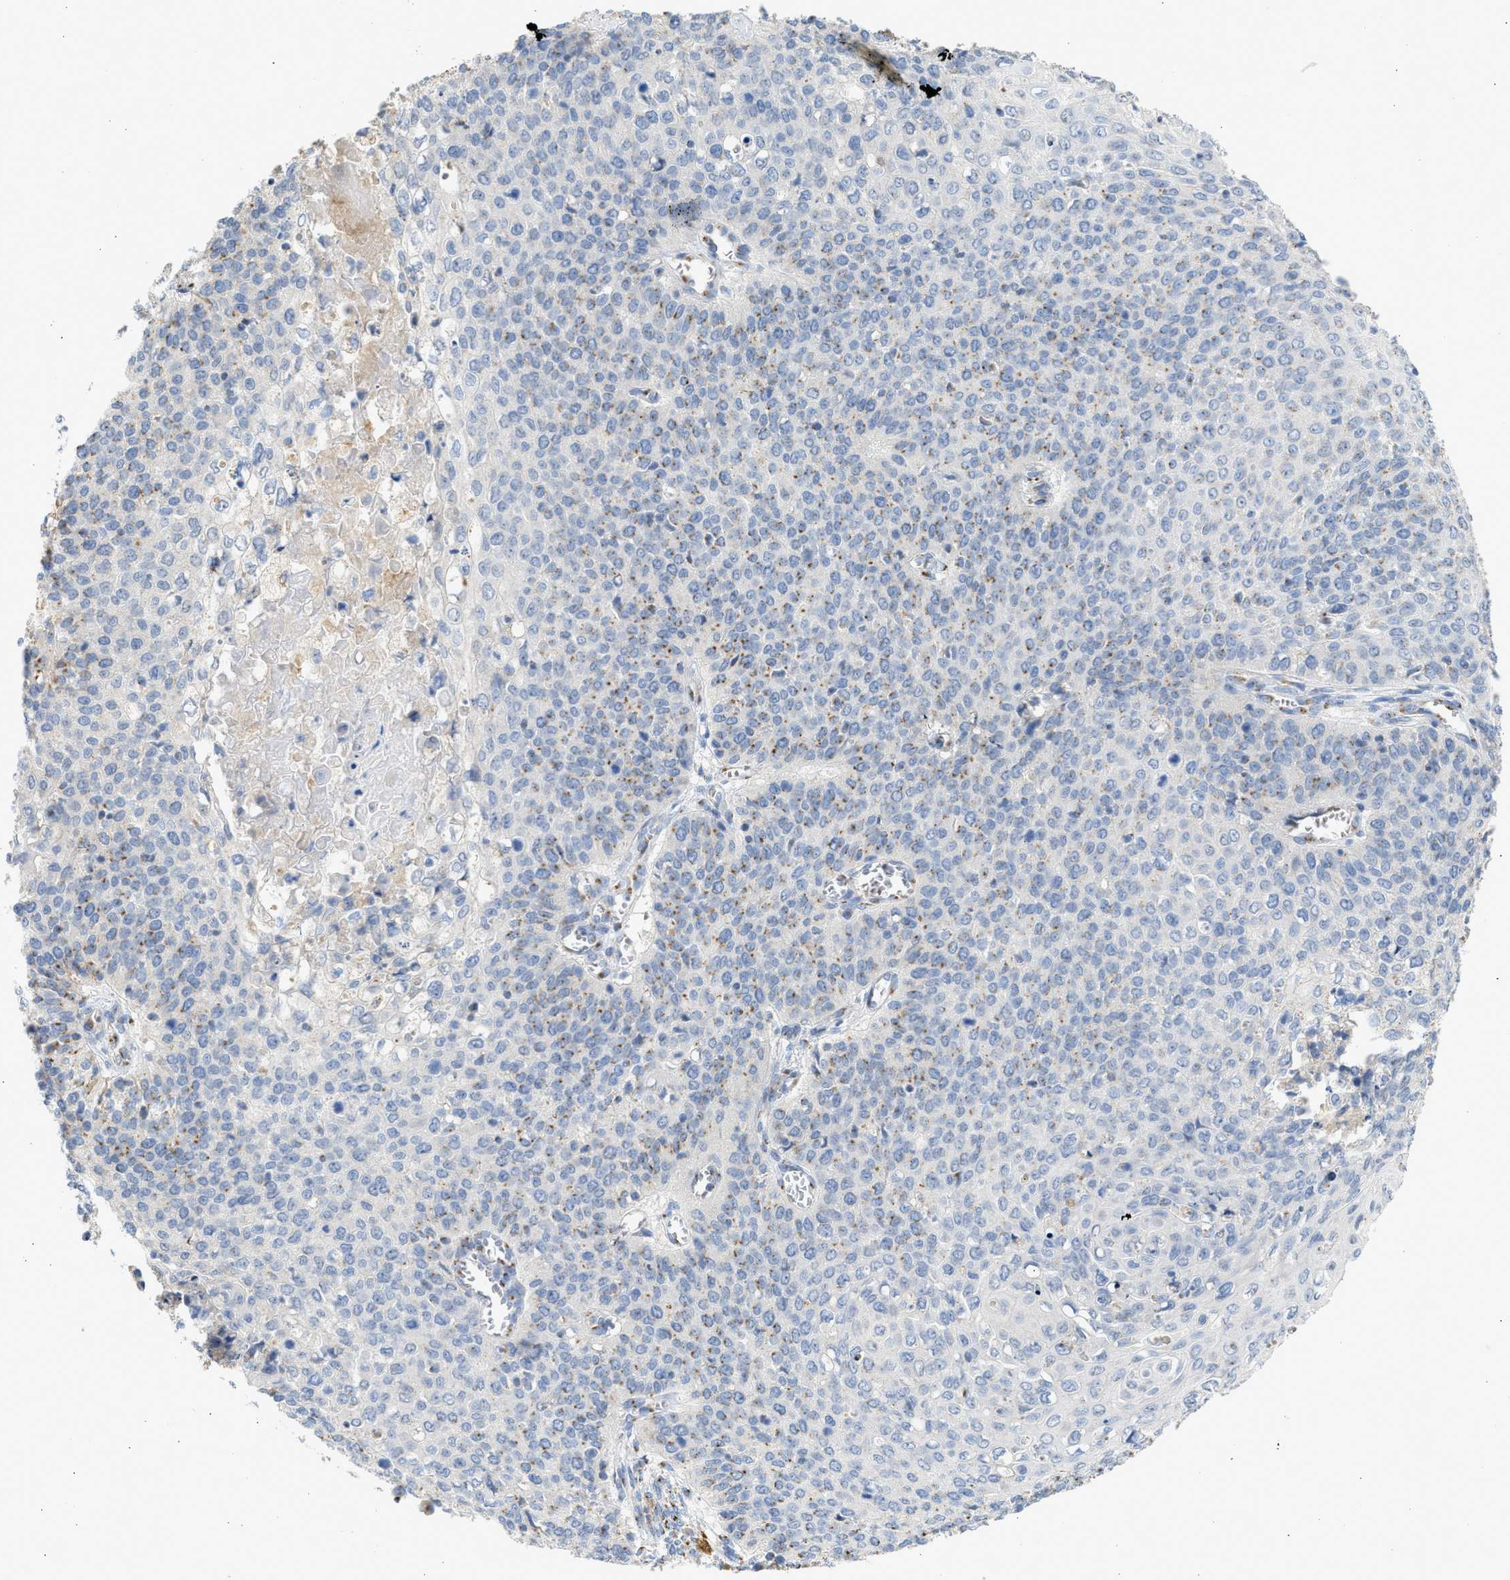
{"staining": {"intensity": "moderate", "quantity": "<25%", "location": "cytoplasmic/membranous"}, "tissue": "cervical cancer", "cell_type": "Tumor cells", "image_type": "cancer", "snomed": [{"axis": "morphology", "description": "Squamous cell carcinoma, NOS"}, {"axis": "topography", "description": "Cervix"}], "caption": "Squamous cell carcinoma (cervical) was stained to show a protein in brown. There is low levels of moderate cytoplasmic/membranous positivity in about <25% of tumor cells.", "gene": "IPO8", "patient": {"sex": "female", "age": 39}}